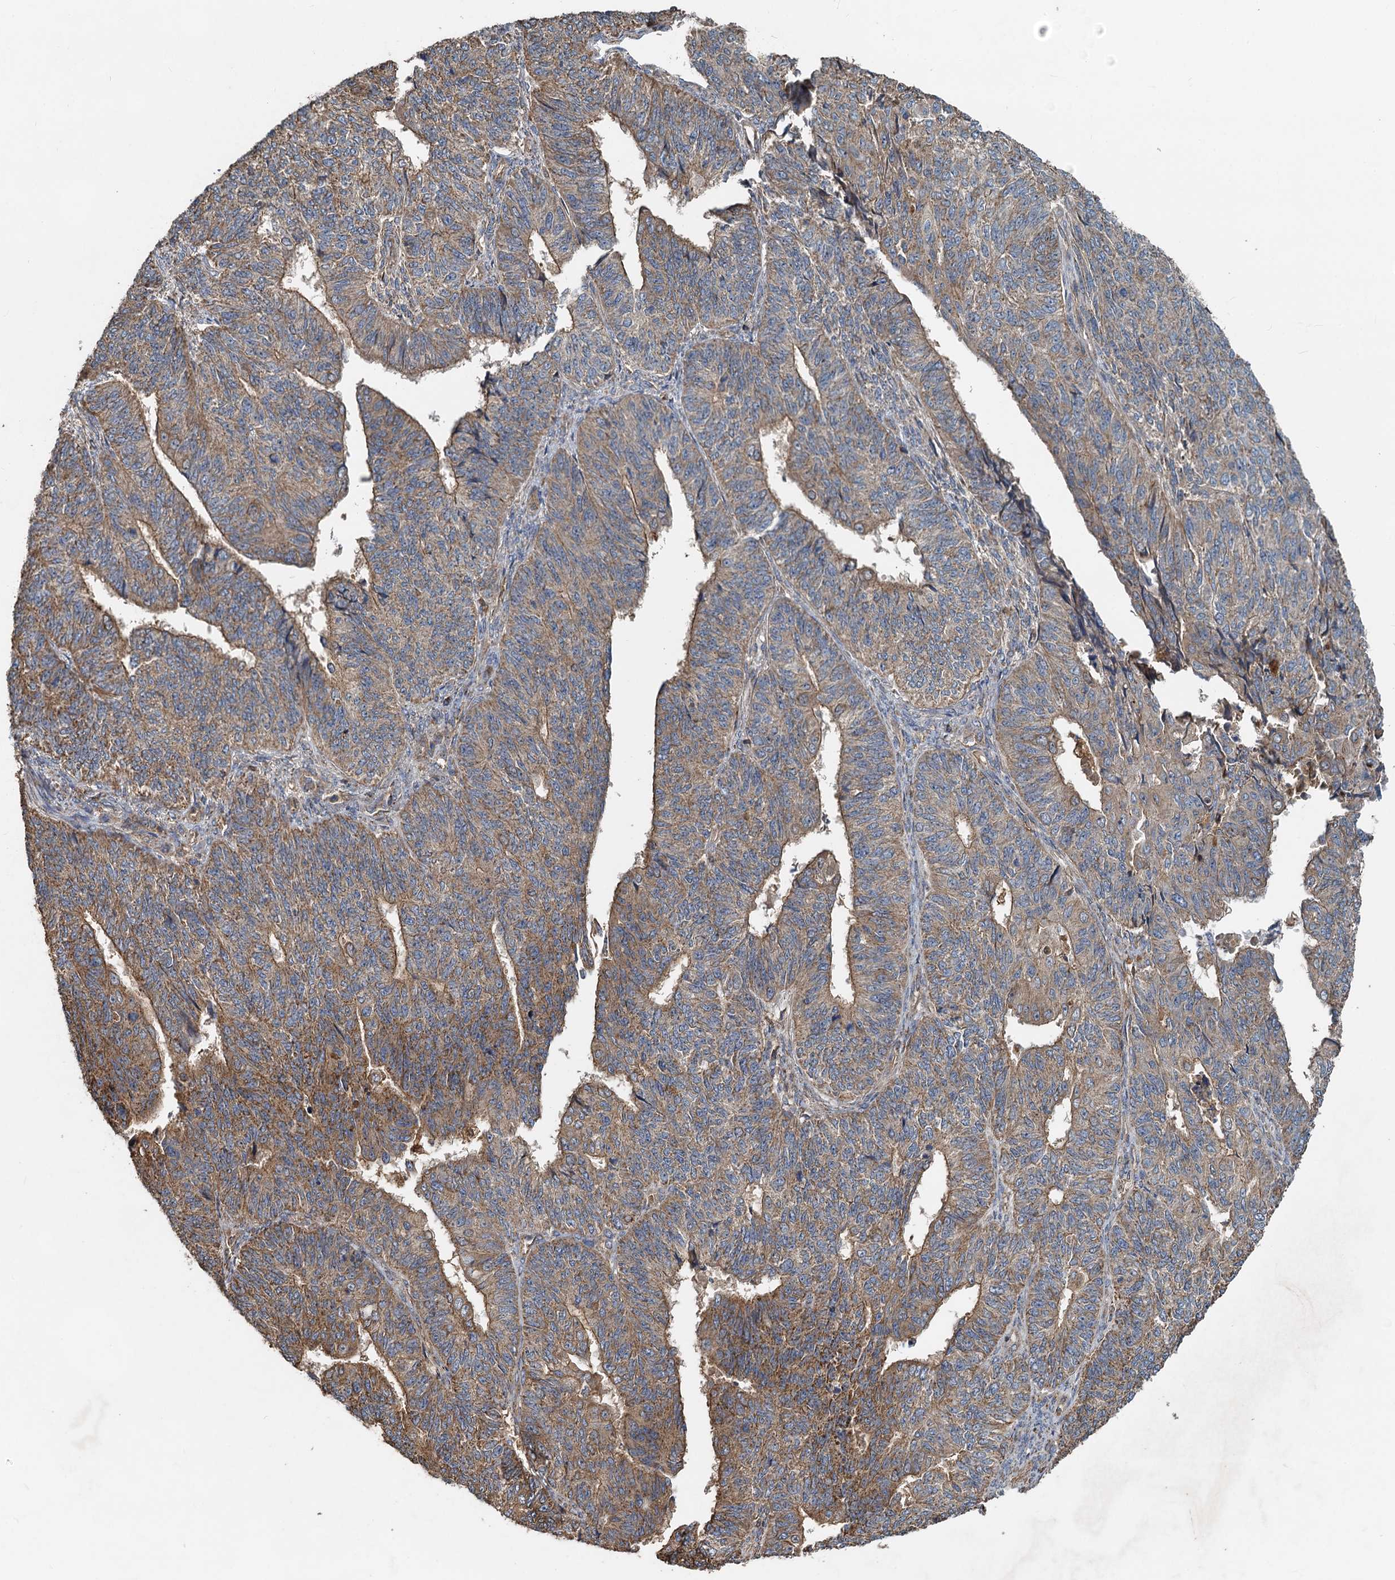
{"staining": {"intensity": "moderate", "quantity": ">75%", "location": "cytoplasmic/membranous"}, "tissue": "endometrial cancer", "cell_type": "Tumor cells", "image_type": "cancer", "snomed": [{"axis": "morphology", "description": "Adenocarcinoma, NOS"}, {"axis": "topography", "description": "Endometrium"}], "caption": "Endometrial cancer stained with IHC exhibits moderate cytoplasmic/membranous positivity in approximately >75% of tumor cells.", "gene": "SDS", "patient": {"sex": "female", "age": 32}}